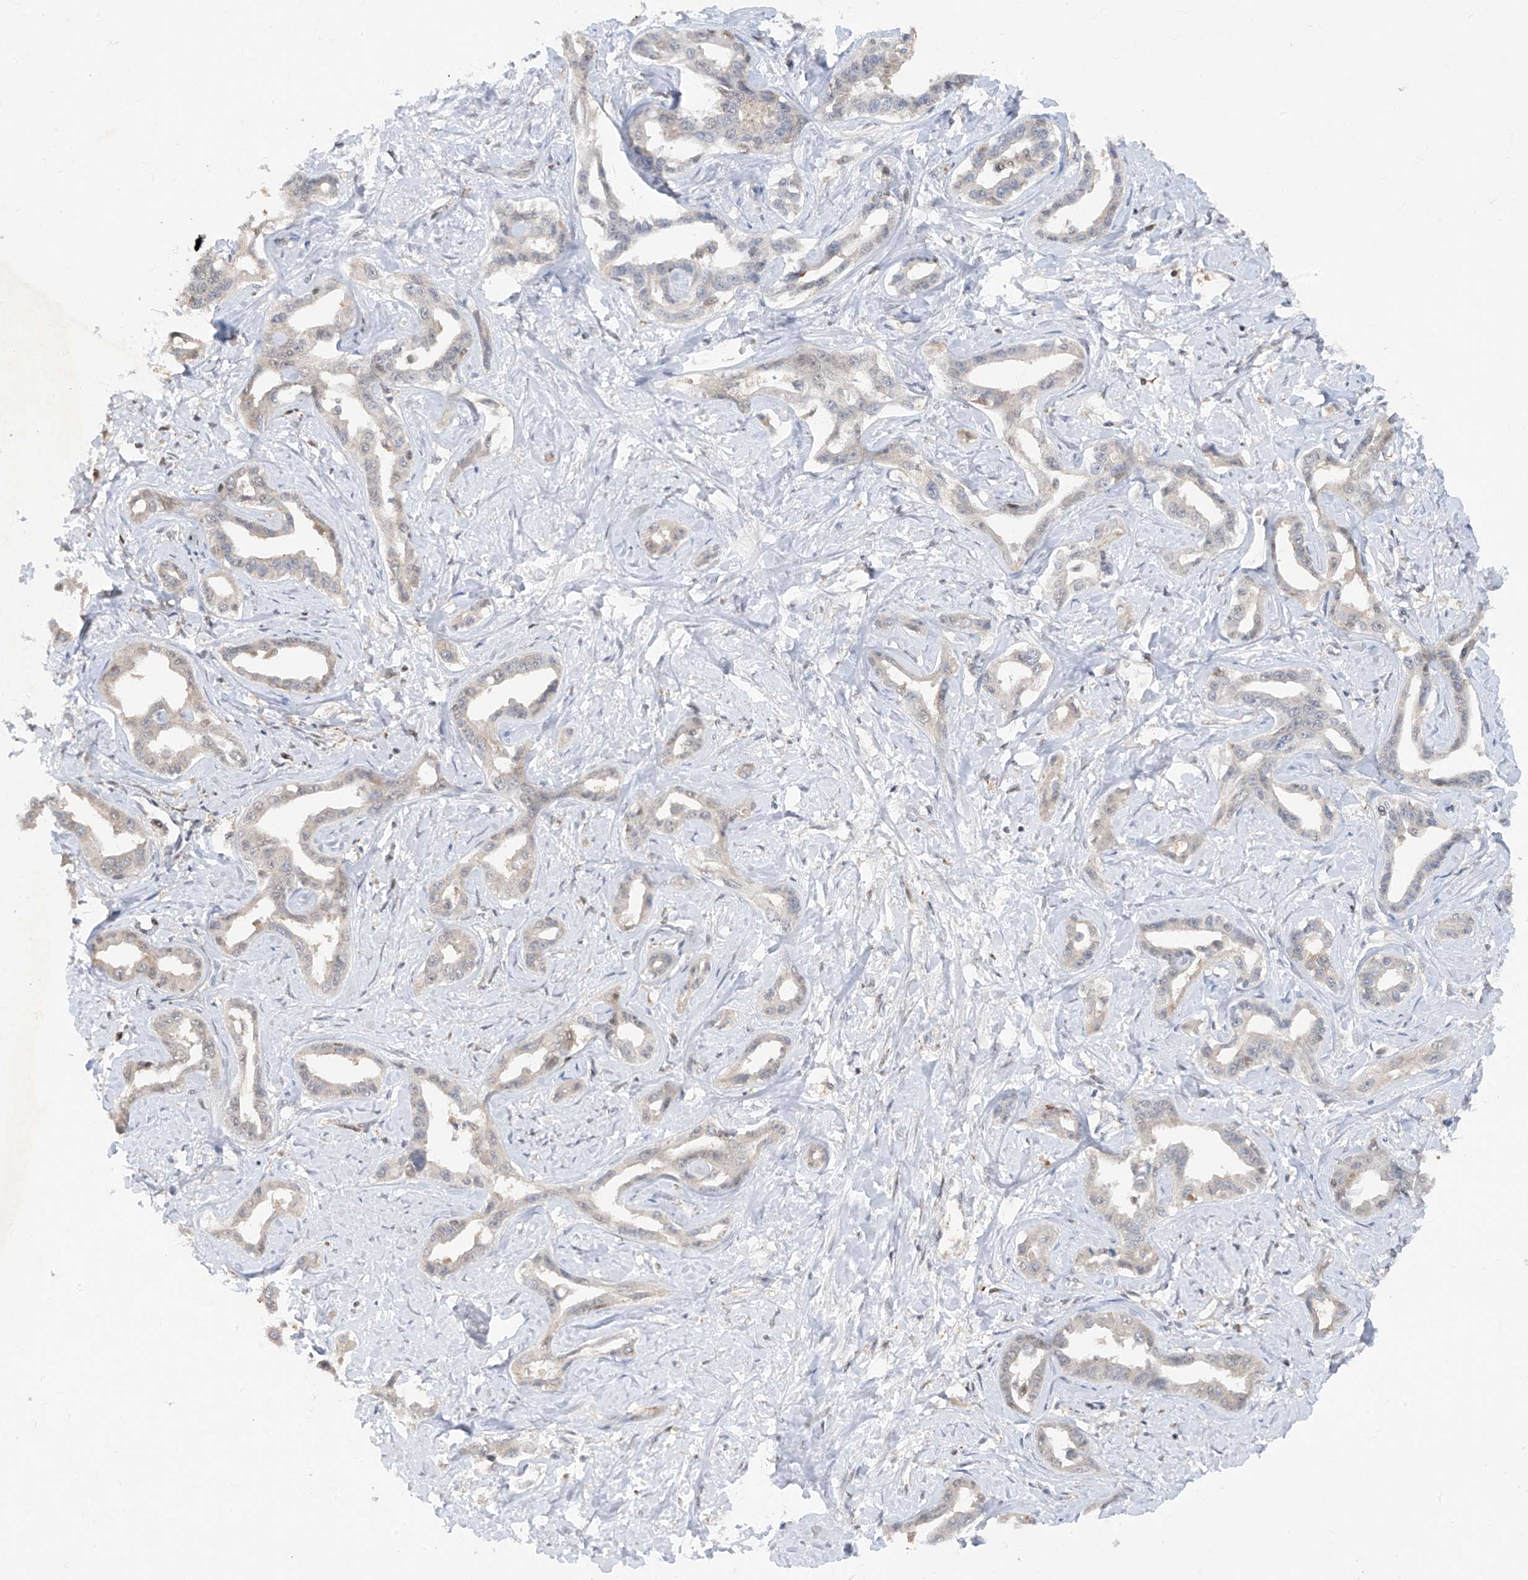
{"staining": {"intensity": "negative", "quantity": "none", "location": "none"}, "tissue": "liver cancer", "cell_type": "Tumor cells", "image_type": "cancer", "snomed": [{"axis": "morphology", "description": "Cholangiocarcinoma"}, {"axis": "topography", "description": "Liver"}], "caption": "Immunohistochemistry of liver cancer (cholangiocarcinoma) displays no positivity in tumor cells. Nuclei are stained in blue.", "gene": "ZNF358", "patient": {"sex": "male", "age": 59}}